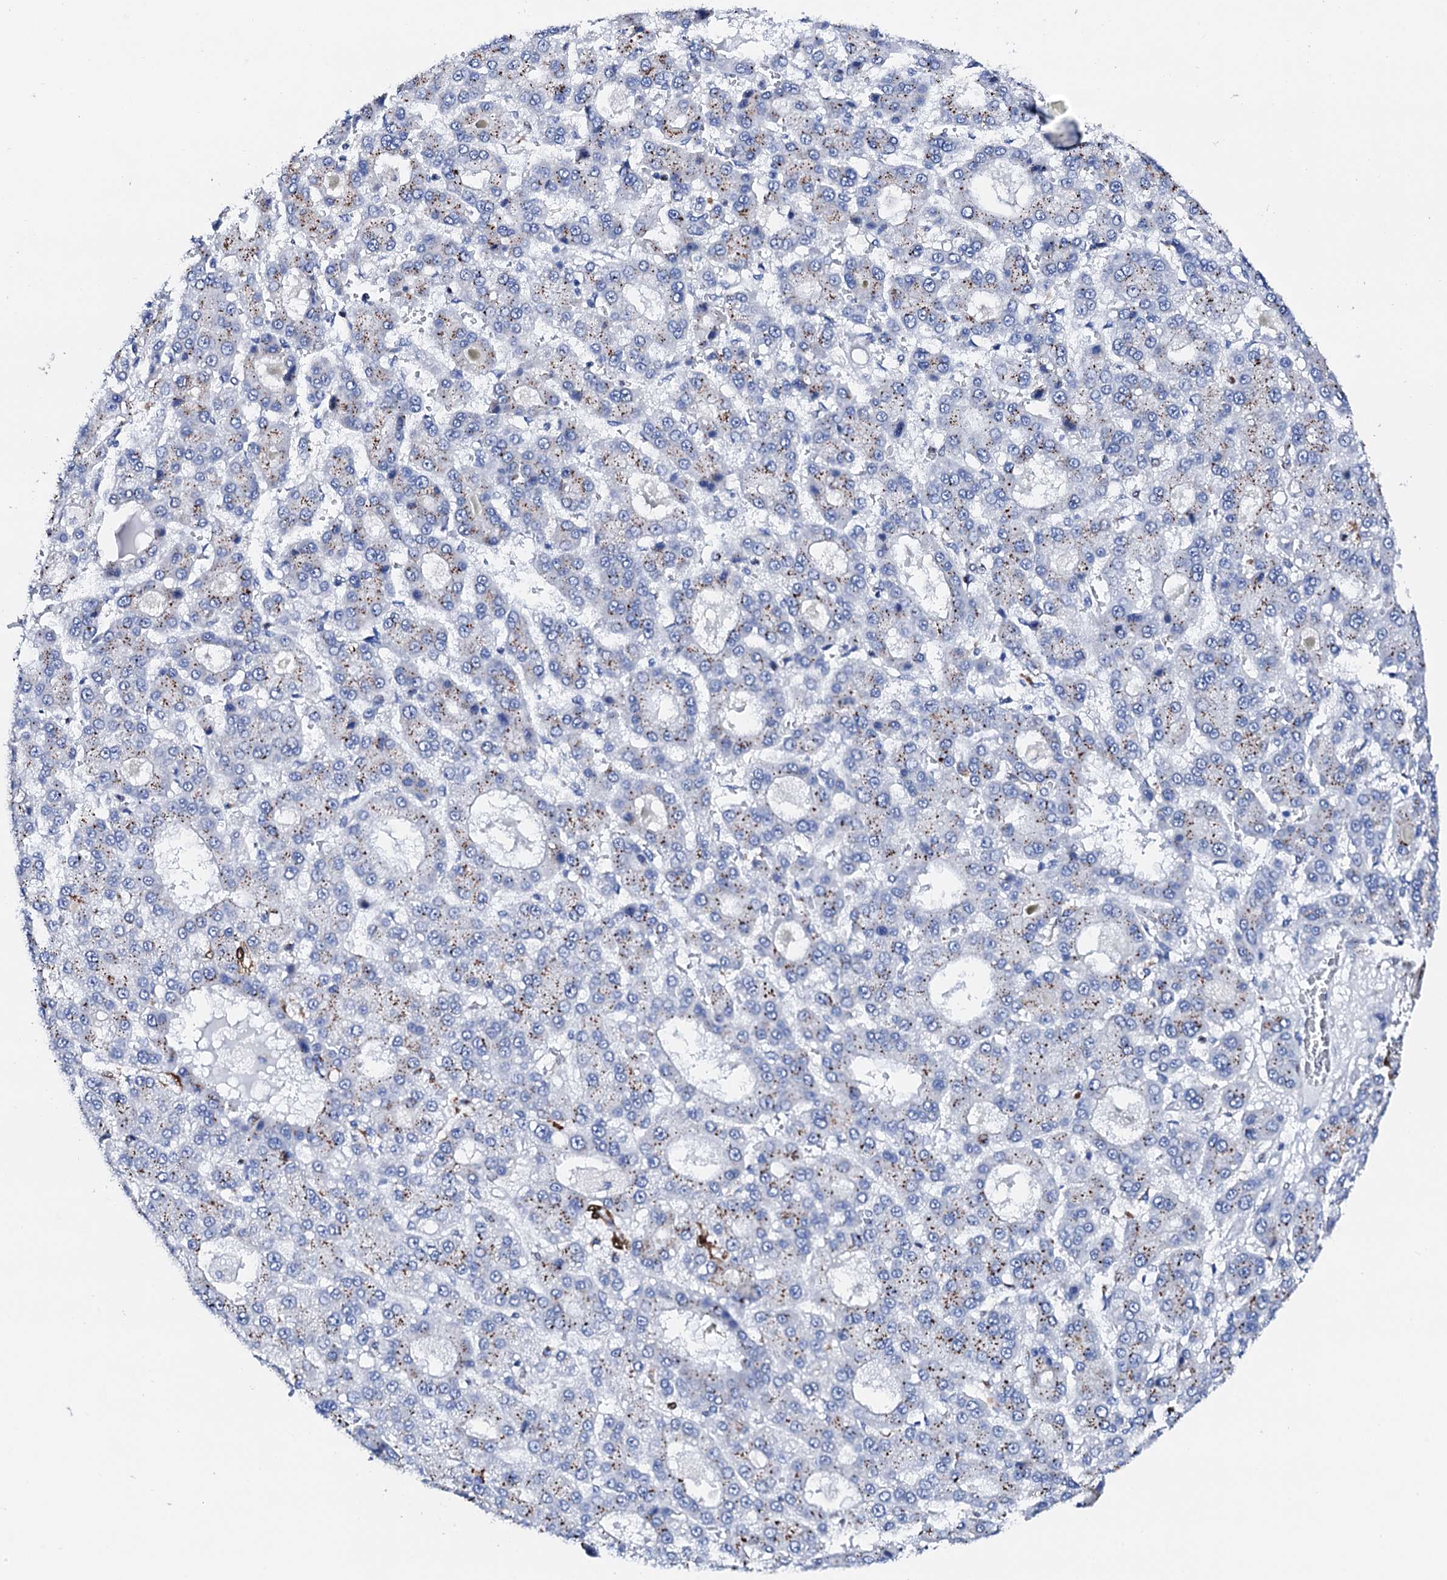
{"staining": {"intensity": "weak", "quantity": "25%-75%", "location": "cytoplasmic/membranous"}, "tissue": "liver cancer", "cell_type": "Tumor cells", "image_type": "cancer", "snomed": [{"axis": "morphology", "description": "Carcinoma, Hepatocellular, NOS"}, {"axis": "topography", "description": "Liver"}], "caption": "Immunohistochemical staining of human liver cancer shows low levels of weak cytoplasmic/membranous protein expression in approximately 25%-75% of tumor cells. The staining is performed using DAB brown chromogen to label protein expression. The nuclei are counter-stained blue using hematoxylin.", "gene": "NRIP2", "patient": {"sex": "male", "age": 70}}